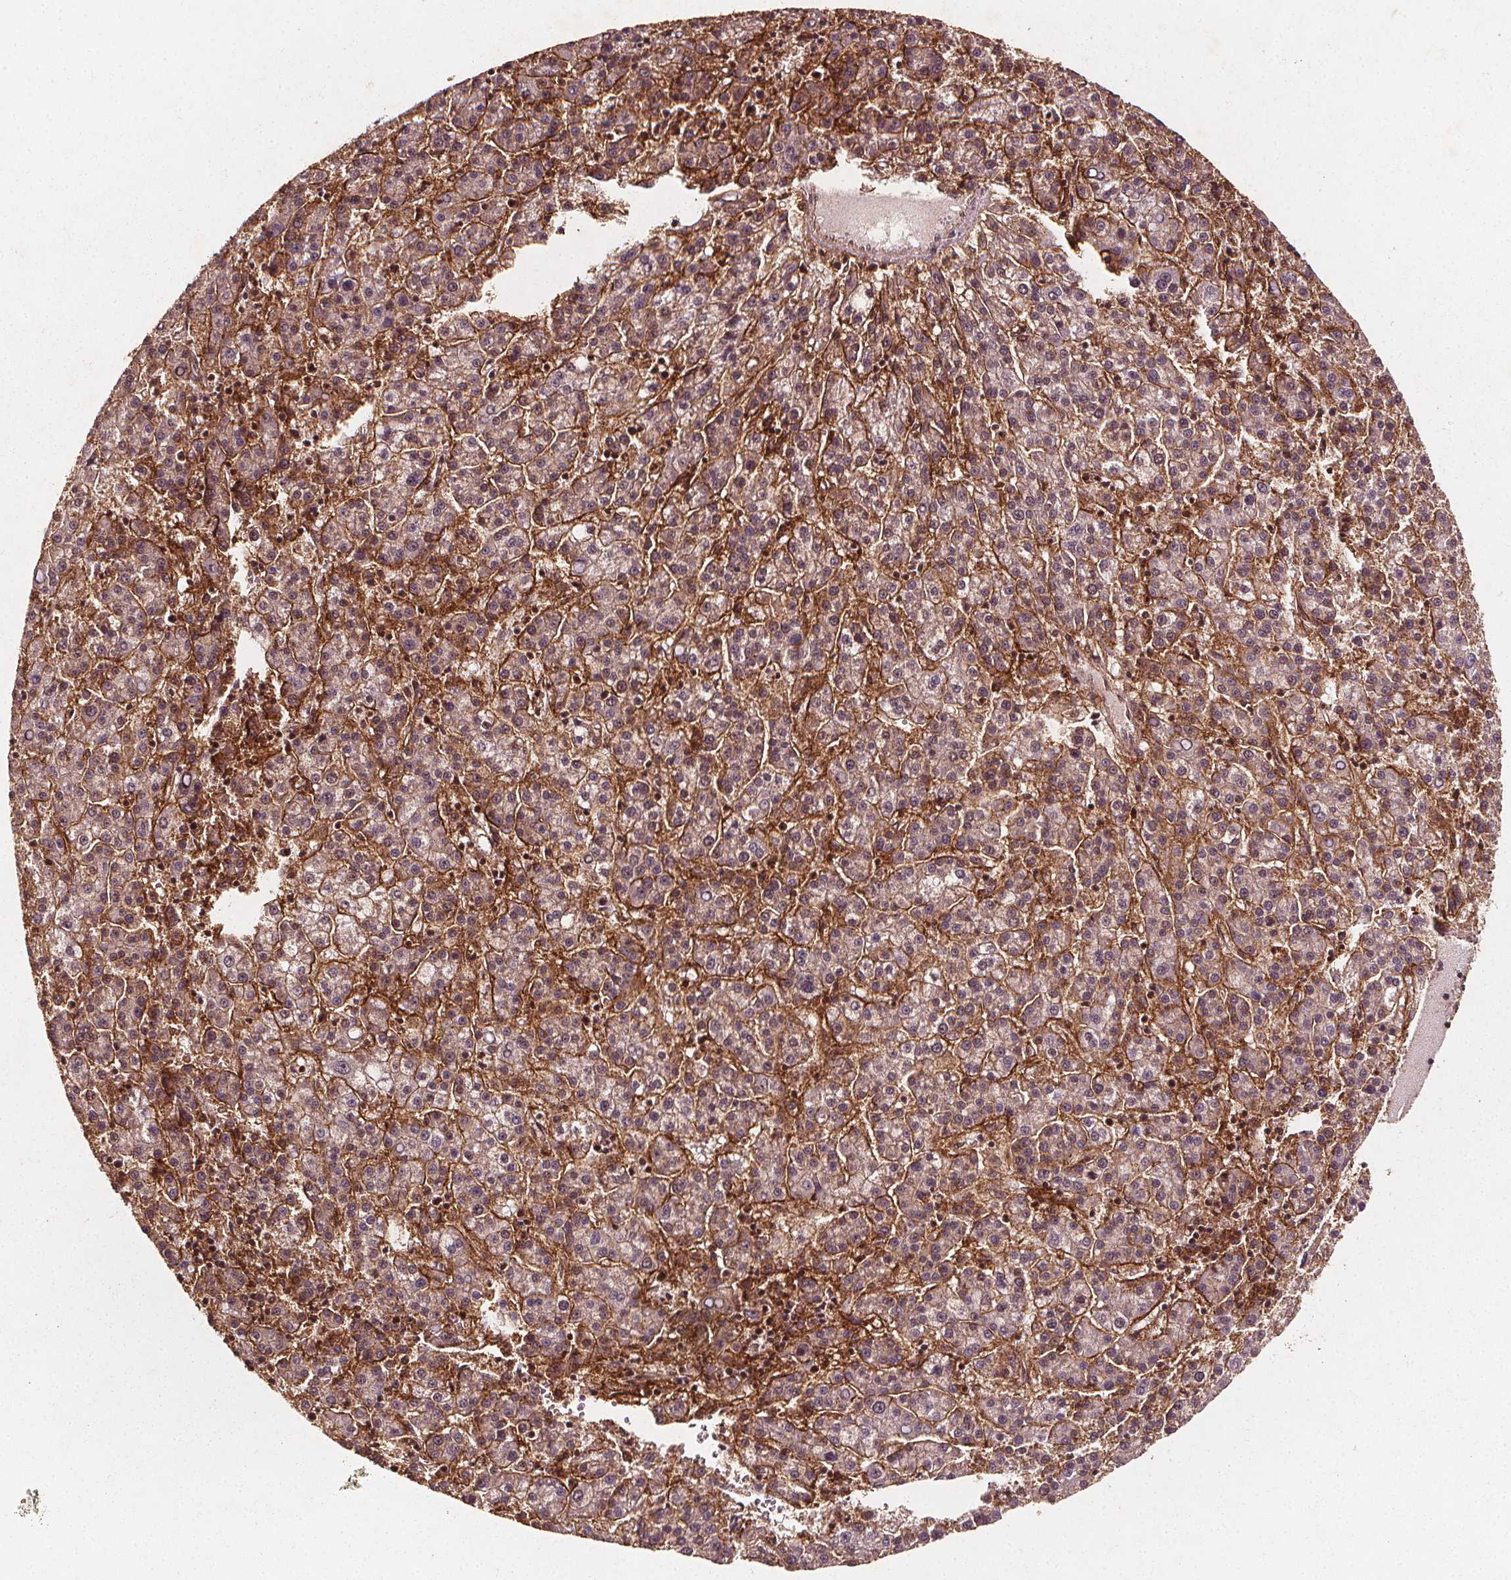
{"staining": {"intensity": "moderate", "quantity": "25%-75%", "location": "cytoplasmic/membranous"}, "tissue": "liver cancer", "cell_type": "Tumor cells", "image_type": "cancer", "snomed": [{"axis": "morphology", "description": "Carcinoma, Hepatocellular, NOS"}, {"axis": "topography", "description": "Liver"}], "caption": "A brown stain highlights moderate cytoplasmic/membranous positivity of a protein in human liver cancer (hepatocellular carcinoma) tumor cells. The staining is performed using DAB brown chromogen to label protein expression. The nuclei are counter-stained blue using hematoxylin.", "gene": "ABCA1", "patient": {"sex": "female", "age": 58}}